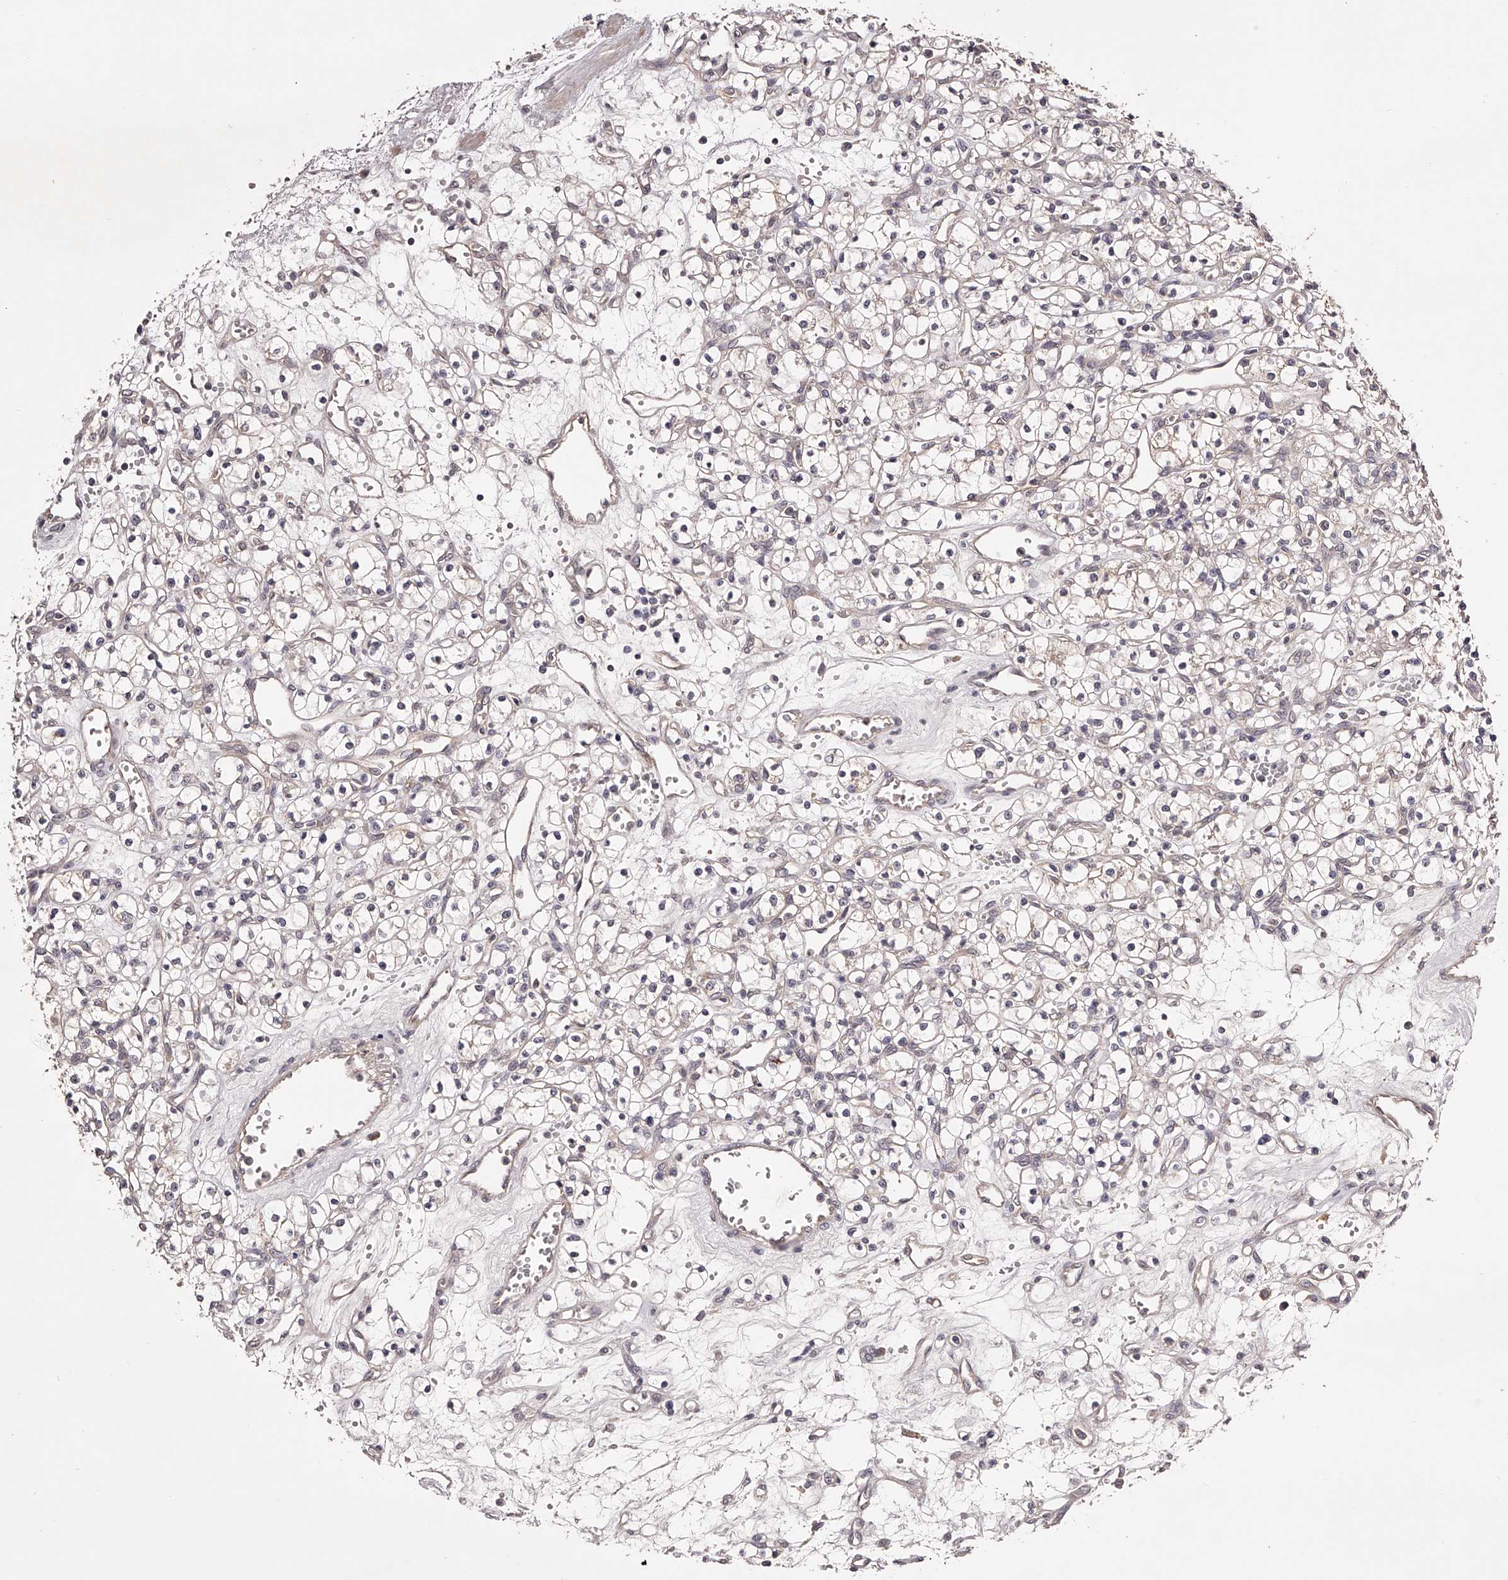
{"staining": {"intensity": "weak", "quantity": "25%-75%", "location": "cytoplasmic/membranous"}, "tissue": "renal cancer", "cell_type": "Tumor cells", "image_type": "cancer", "snomed": [{"axis": "morphology", "description": "Adenocarcinoma, NOS"}, {"axis": "topography", "description": "Kidney"}], "caption": "Tumor cells show weak cytoplasmic/membranous staining in about 25%-75% of cells in renal cancer. (Brightfield microscopy of DAB IHC at high magnification).", "gene": "ODF2L", "patient": {"sex": "female", "age": 59}}